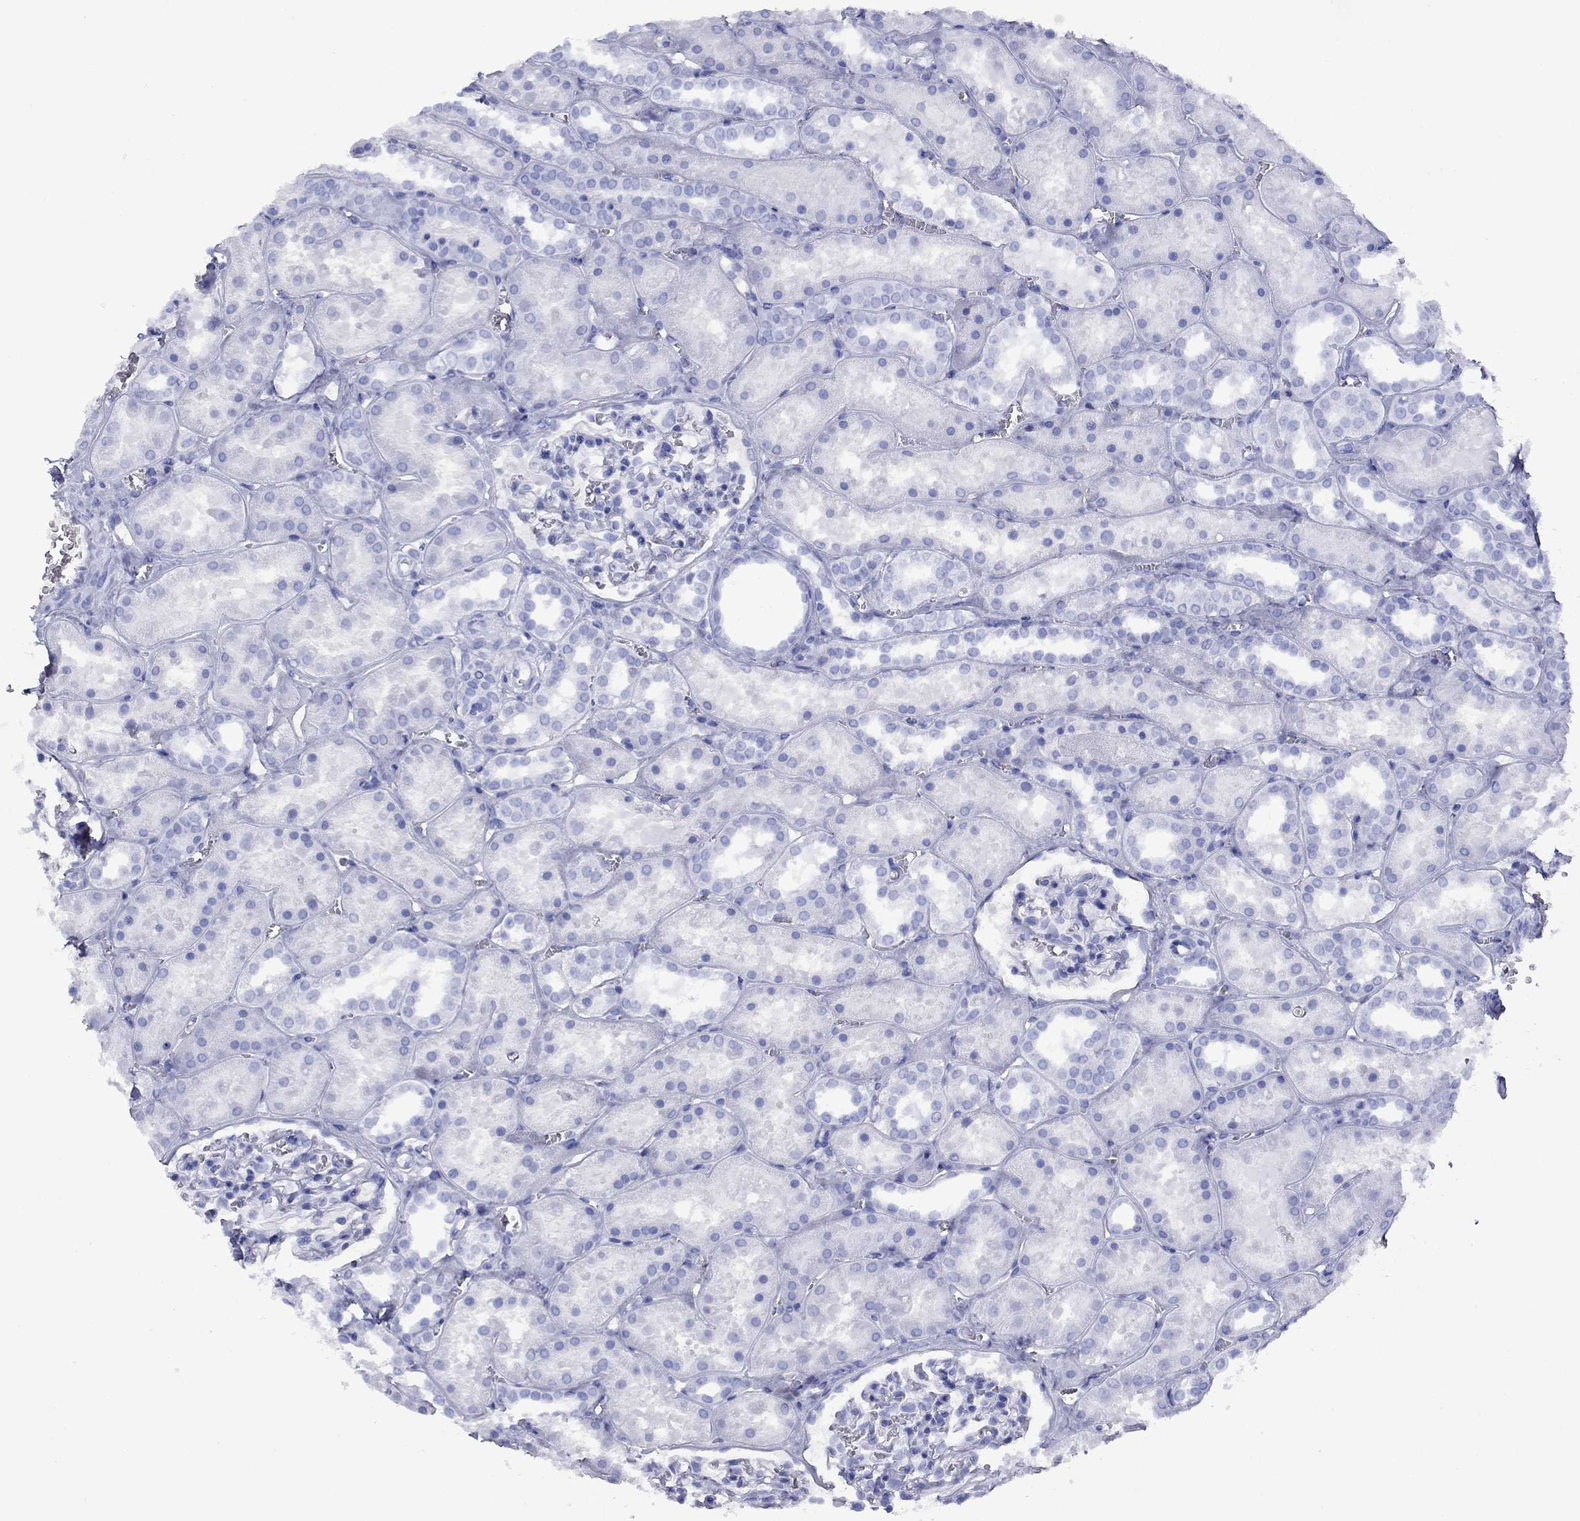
{"staining": {"intensity": "negative", "quantity": "none", "location": "none"}, "tissue": "kidney", "cell_type": "Cells in glomeruli", "image_type": "normal", "snomed": [{"axis": "morphology", "description": "Normal tissue, NOS"}, {"axis": "topography", "description": "Kidney"}], "caption": "High power microscopy photomicrograph of an immunohistochemistry (IHC) histopathology image of benign kidney, revealing no significant expression in cells in glomeruli. Nuclei are stained in blue.", "gene": "APOA2", "patient": {"sex": "female", "age": 41}}